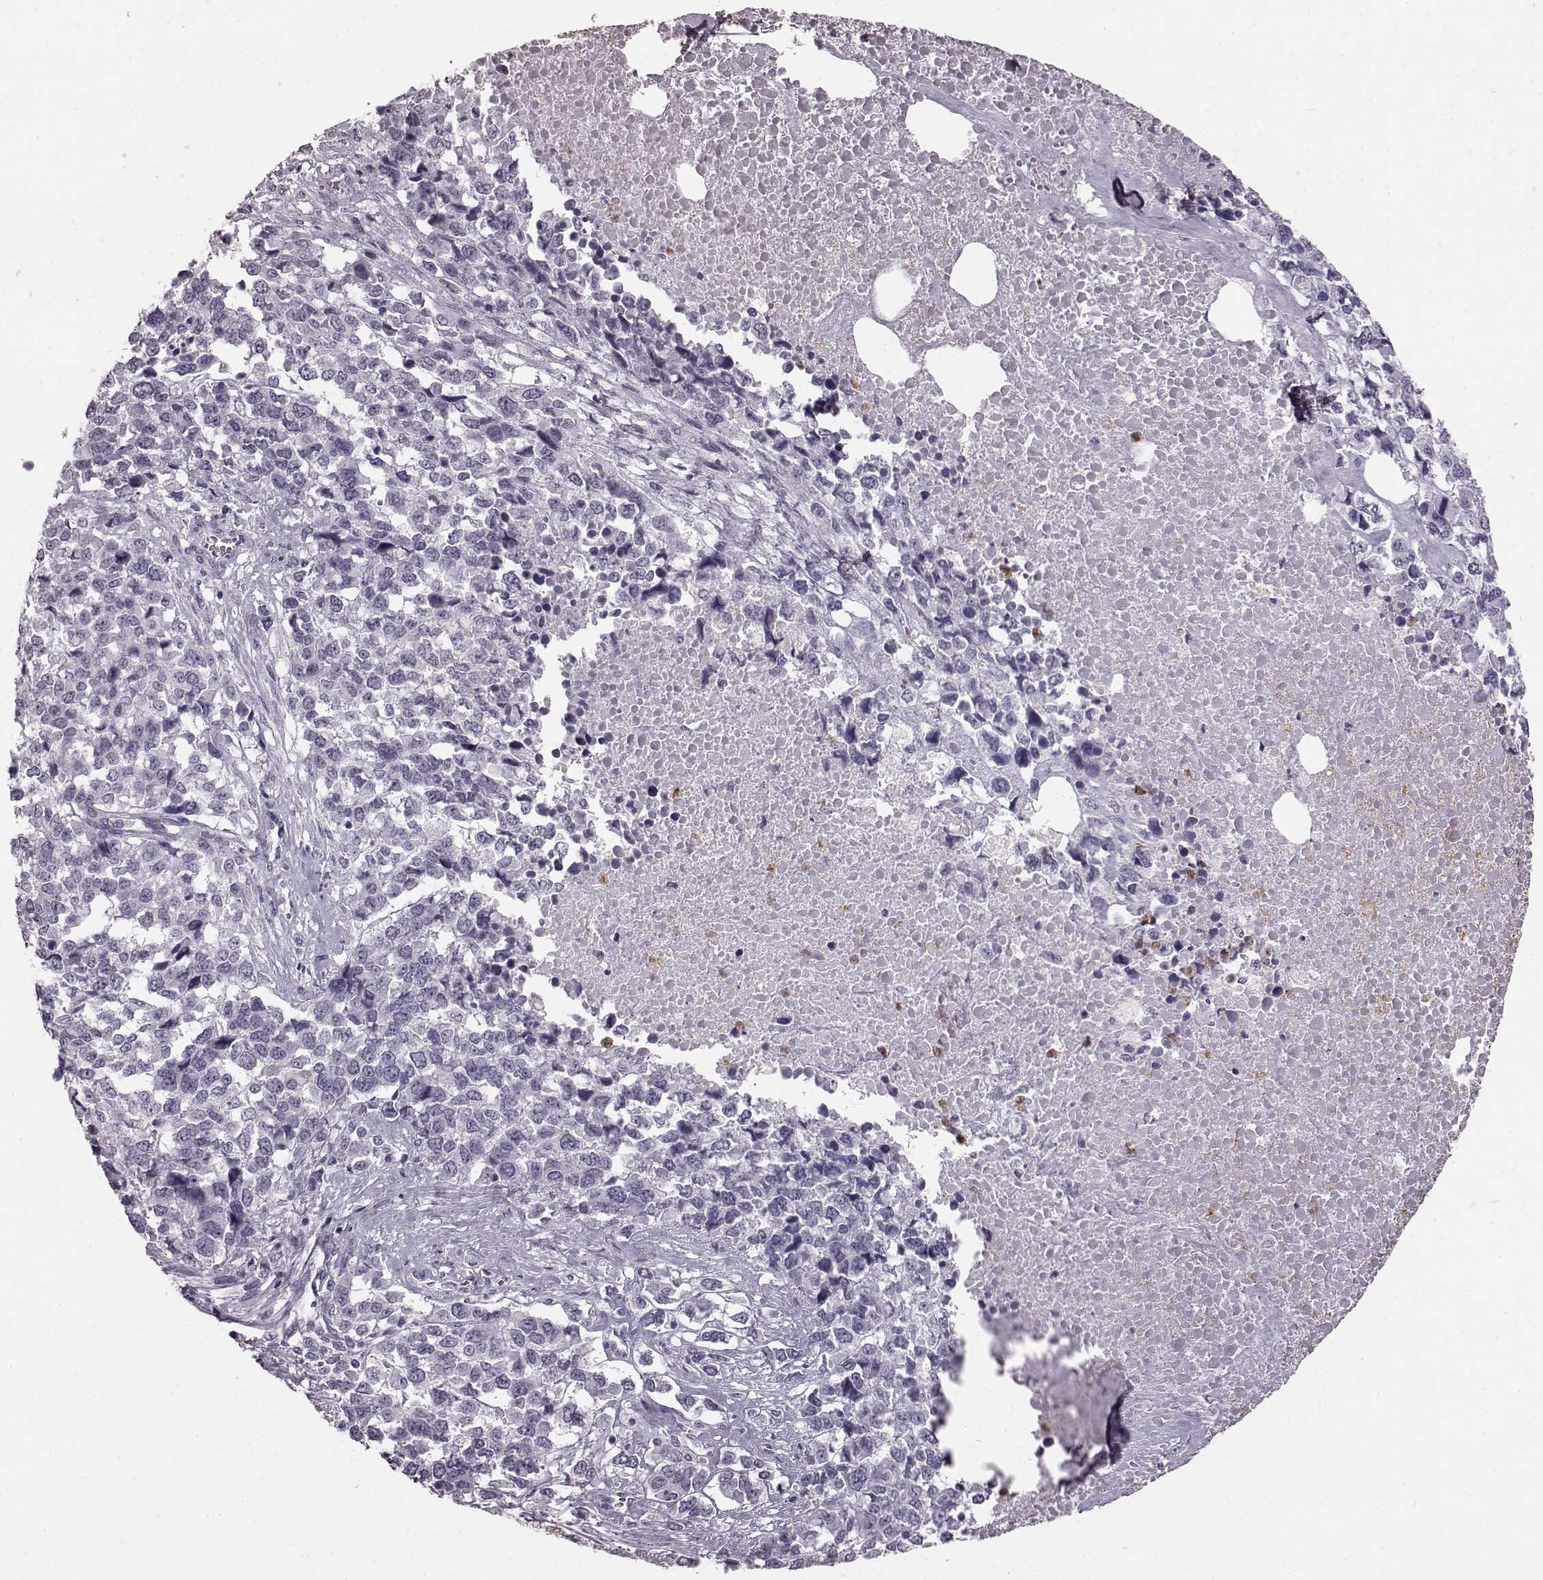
{"staining": {"intensity": "negative", "quantity": "none", "location": "none"}, "tissue": "melanoma", "cell_type": "Tumor cells", "image_type": "cancer", "snomed": [{"axis": "morphology", "description": "Malignant melanoma, Metastatic site"}, {"axis": "topography", "description": "Skin"}], "caption": "The IHC image has no significant expression in tumor cells of malignant melanoma (metastatic site) tissue.", "gene": "FUT4", "patient": {"sex": "male", "age": 84}}